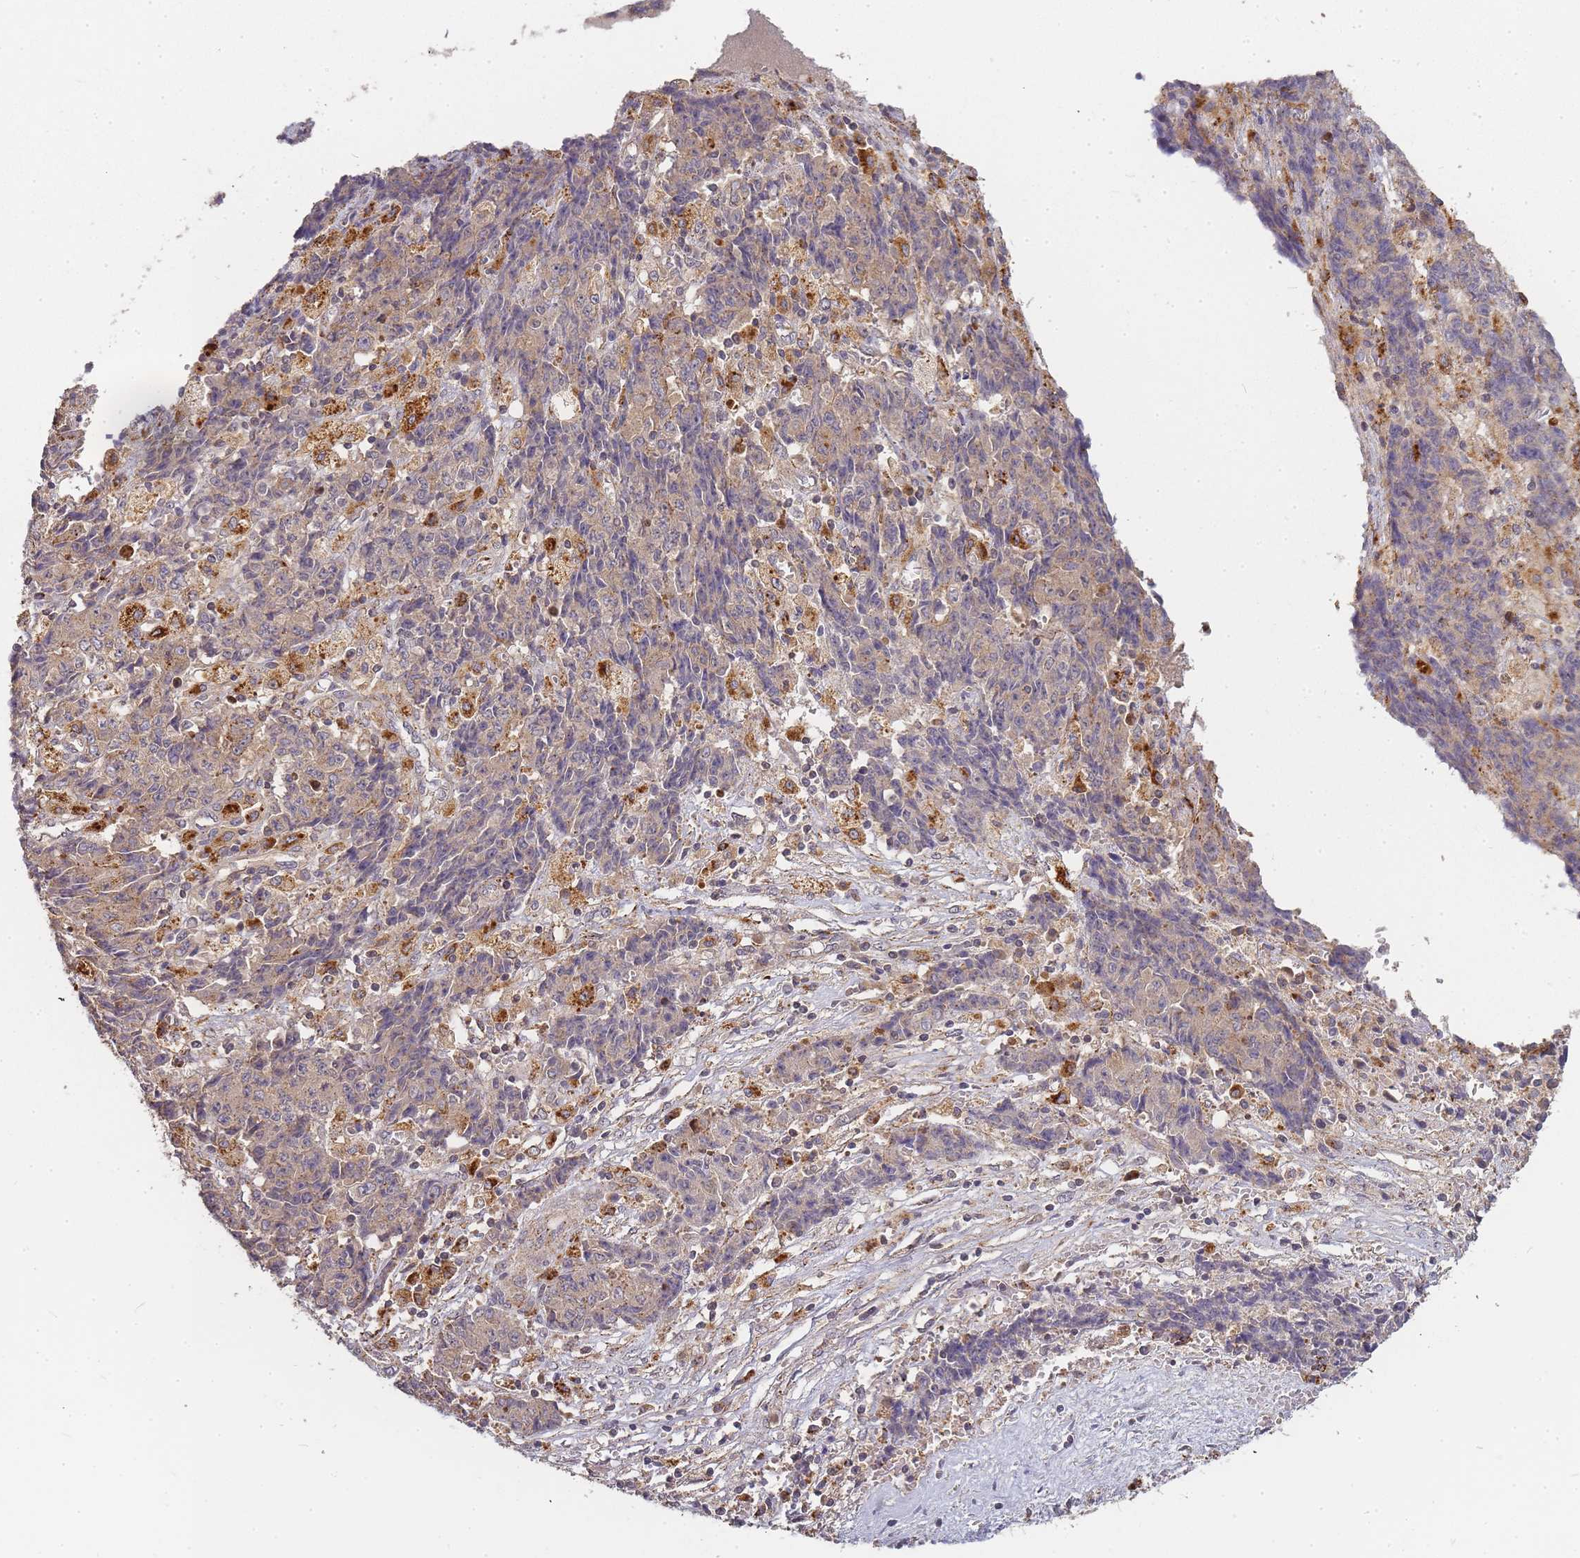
{"staining": {"intensity": "weak", "quantity": "<25%", "location": "cytoplasmic/membranous"}, "tissue": "ovarian cancer", "cell_type": "Tumor cells", "image_type": "cancer", "snomed": [{"axis": "morphology", "description": "Carcinoma, endometroid"}, {"axis": "topography", "description": "Ovary"}], "caption": "Protein analysis of ovarian cancer demonstrates no significant positivity in tumor cells.", "gene": "ATG5", "patient": {"sex": "female", "age": 42}}